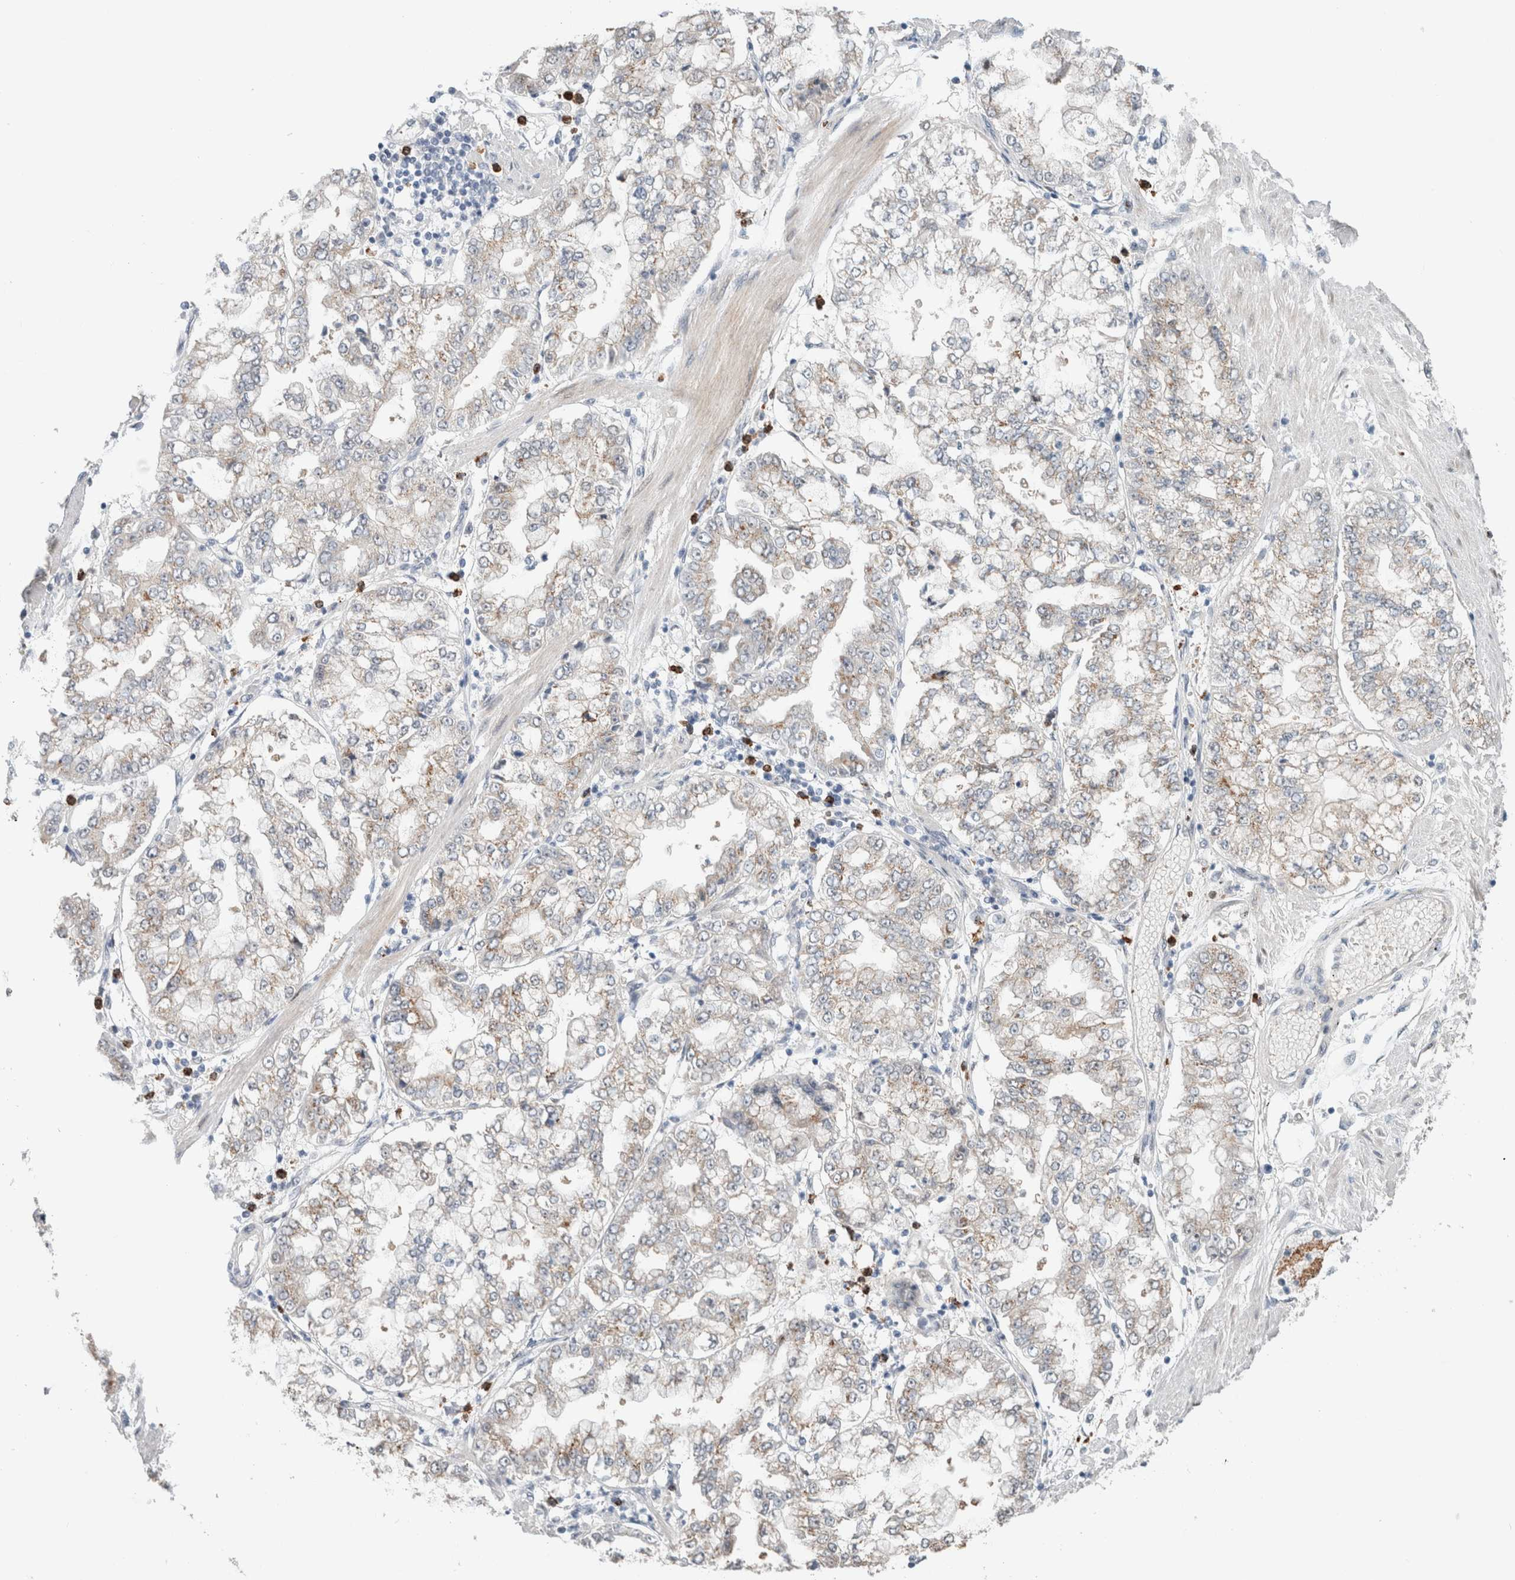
{"staining": {"intensity": "weak", "quantity": ">75%", "location": "cytoplasmic/membranous"}, "tissue": "stomach cancer", "cell_type": "Tumor cells", "image_type": "cancer", "snomed": [{"axis": "morphology", "description": "Adenocarcinoma, NOS"}, {"axis": "topography", "description": "Stomach"}], "caption": "IHC (DAB (3,3'-diaminobenzidine)) staining of adenocarcinoma (stomach) reveals weak cytoplasmic/membranous protein expression in about >75% of tumor cells.", "gene": "CRAT", "patient": {"sex": "male", "age": 76}}